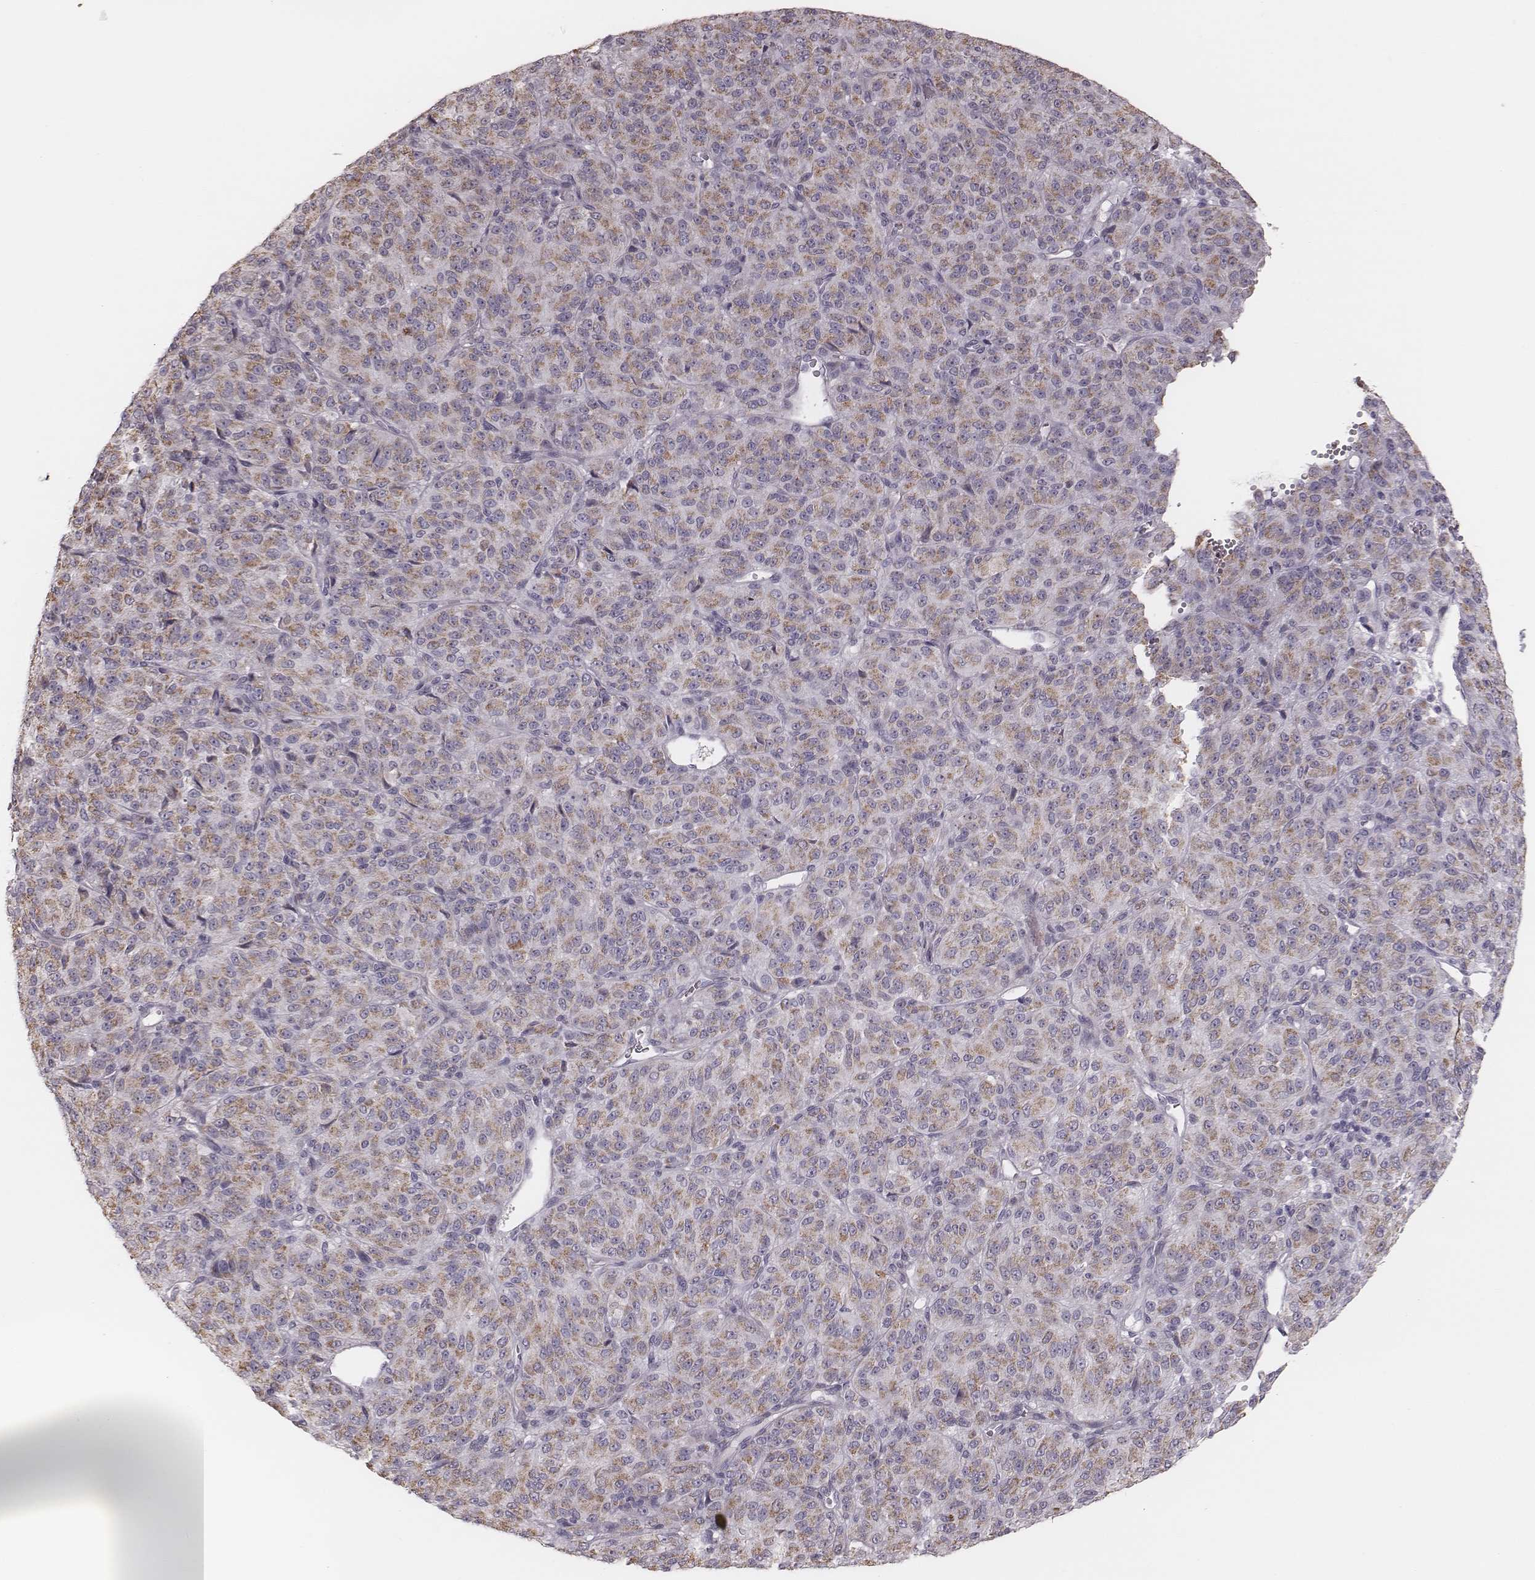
{"staining": {"intensity": "moderate", "quantity": ">75%", "location": "cytoplasmic/membranous"}, "tissue": "melanoma", "cell_type": "Tumor cells", "image_type": "cancer", "snomed": [{"axis": "morphology", "description": "Malignant melanoma, Metastatic site"}, {"axis": "topography", "description": "Brain"}], "caption": "An immunohistochemistry photomicrograph of tumor tissue is shown. Protein staining in brown labels moderate cytoplasmic/membranous positivity in melanoma within tumor cells. The staining was performed using DAB (3,3'-diaminobenzidine), with brown indicating positive protein expression. Nuclei are stained blue with hematoxylin.", "gene": "KIF5C", "patient": {"sex": "female", "age": 56}}